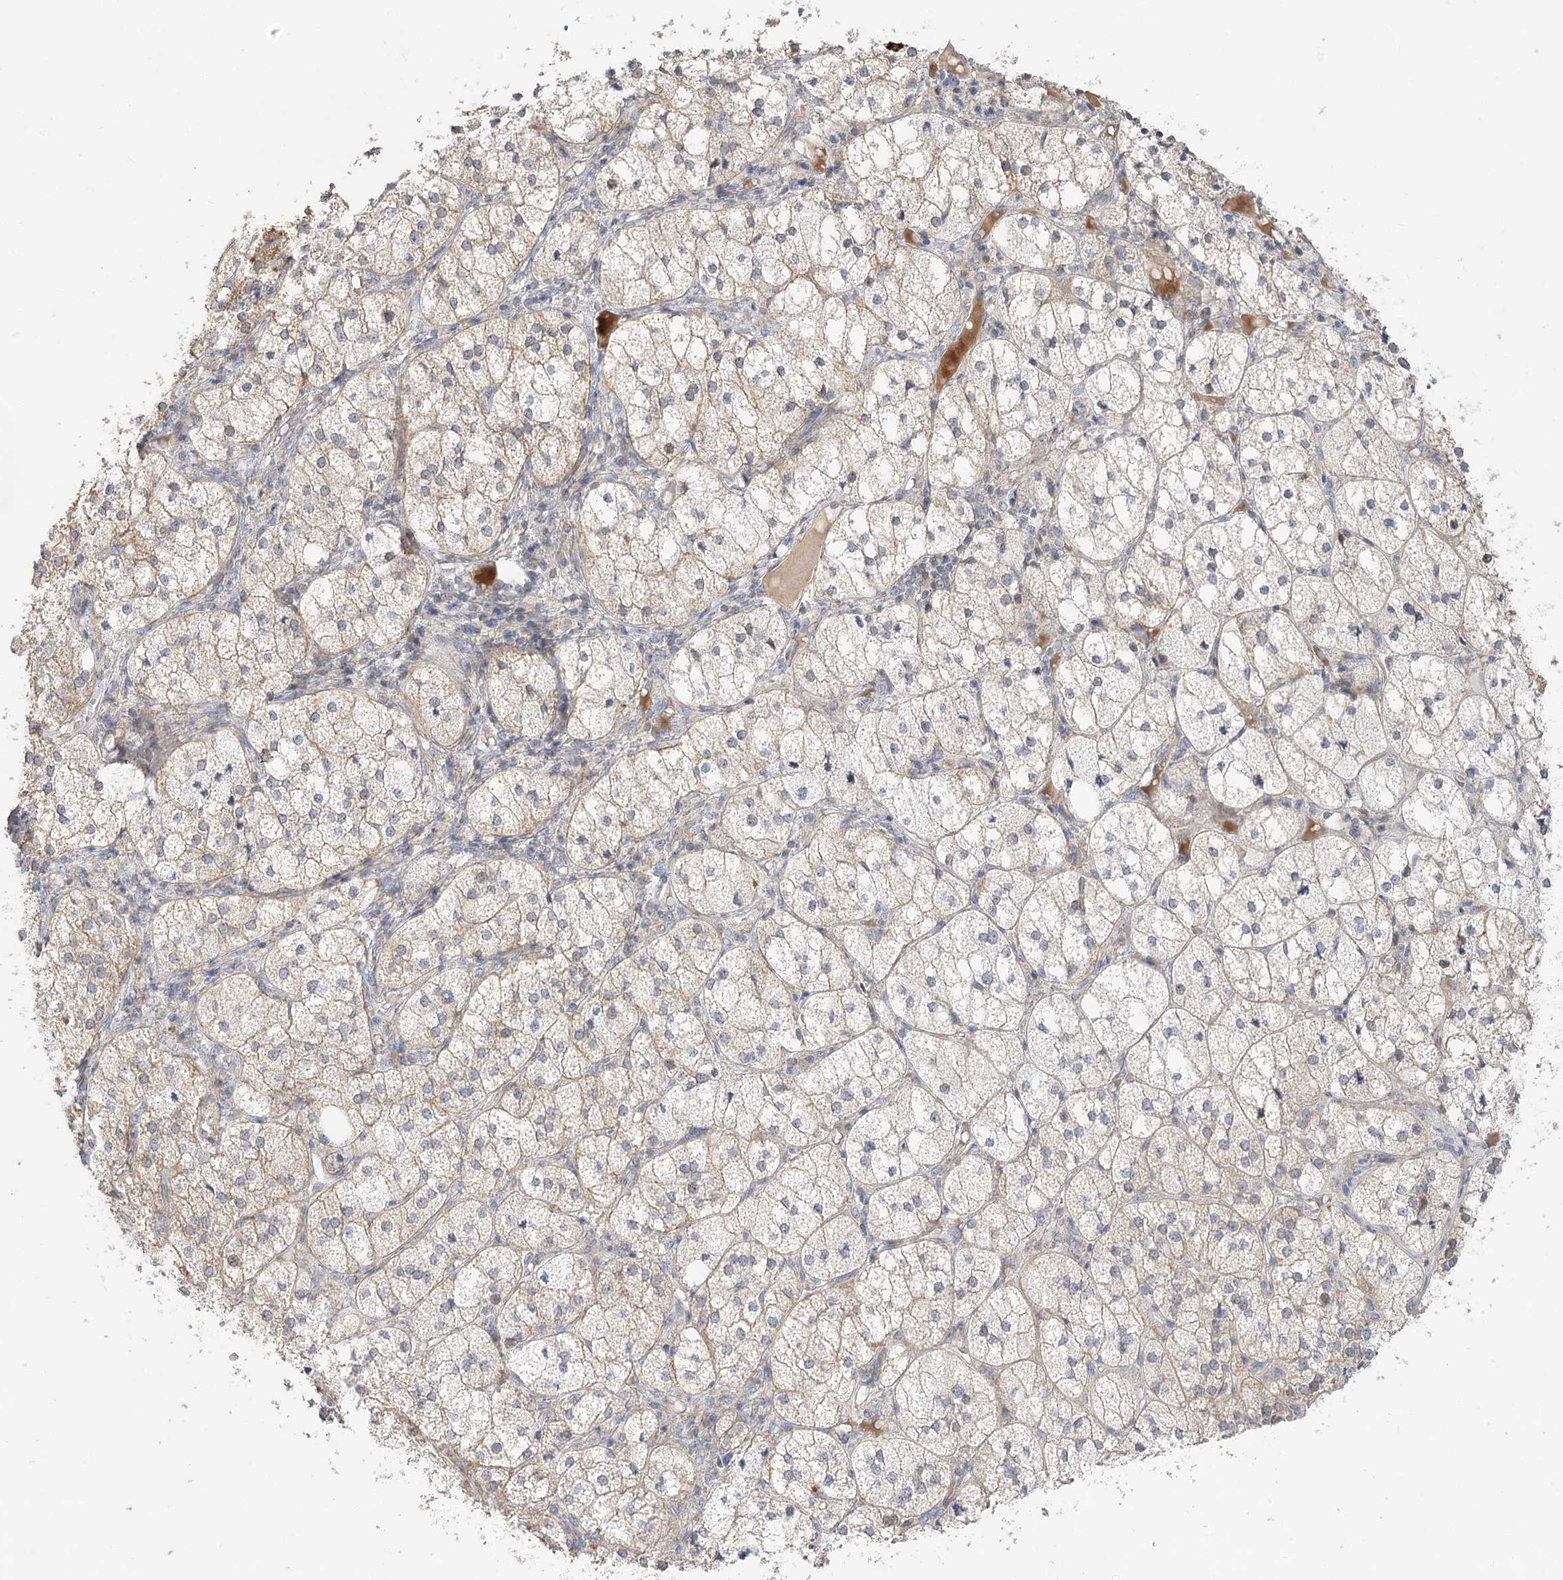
{"staining": {"intensity": "moderate", "quantity": "25%-75%", "location": "cytoplasmic/membranous"}, "tissue": "adrenal gland", "cell_type": "Glandular cells", "image_type": "normal", "snomed": [{"axis": "morphology", "description": "Normal tissue, NOS"}, {"axis": "topography", "description": "Adrenal gland"}], "caption": "Glandular cells show medium levels of moderate cytoplasmic/membranous expression in about 25%-75% of cells in normal human adrenal gland. (DAB = brown stain, brightfield microscopy at high magnification).", "gene": "GUCY2C", "patient": {"sex": "female", "age": 61}}